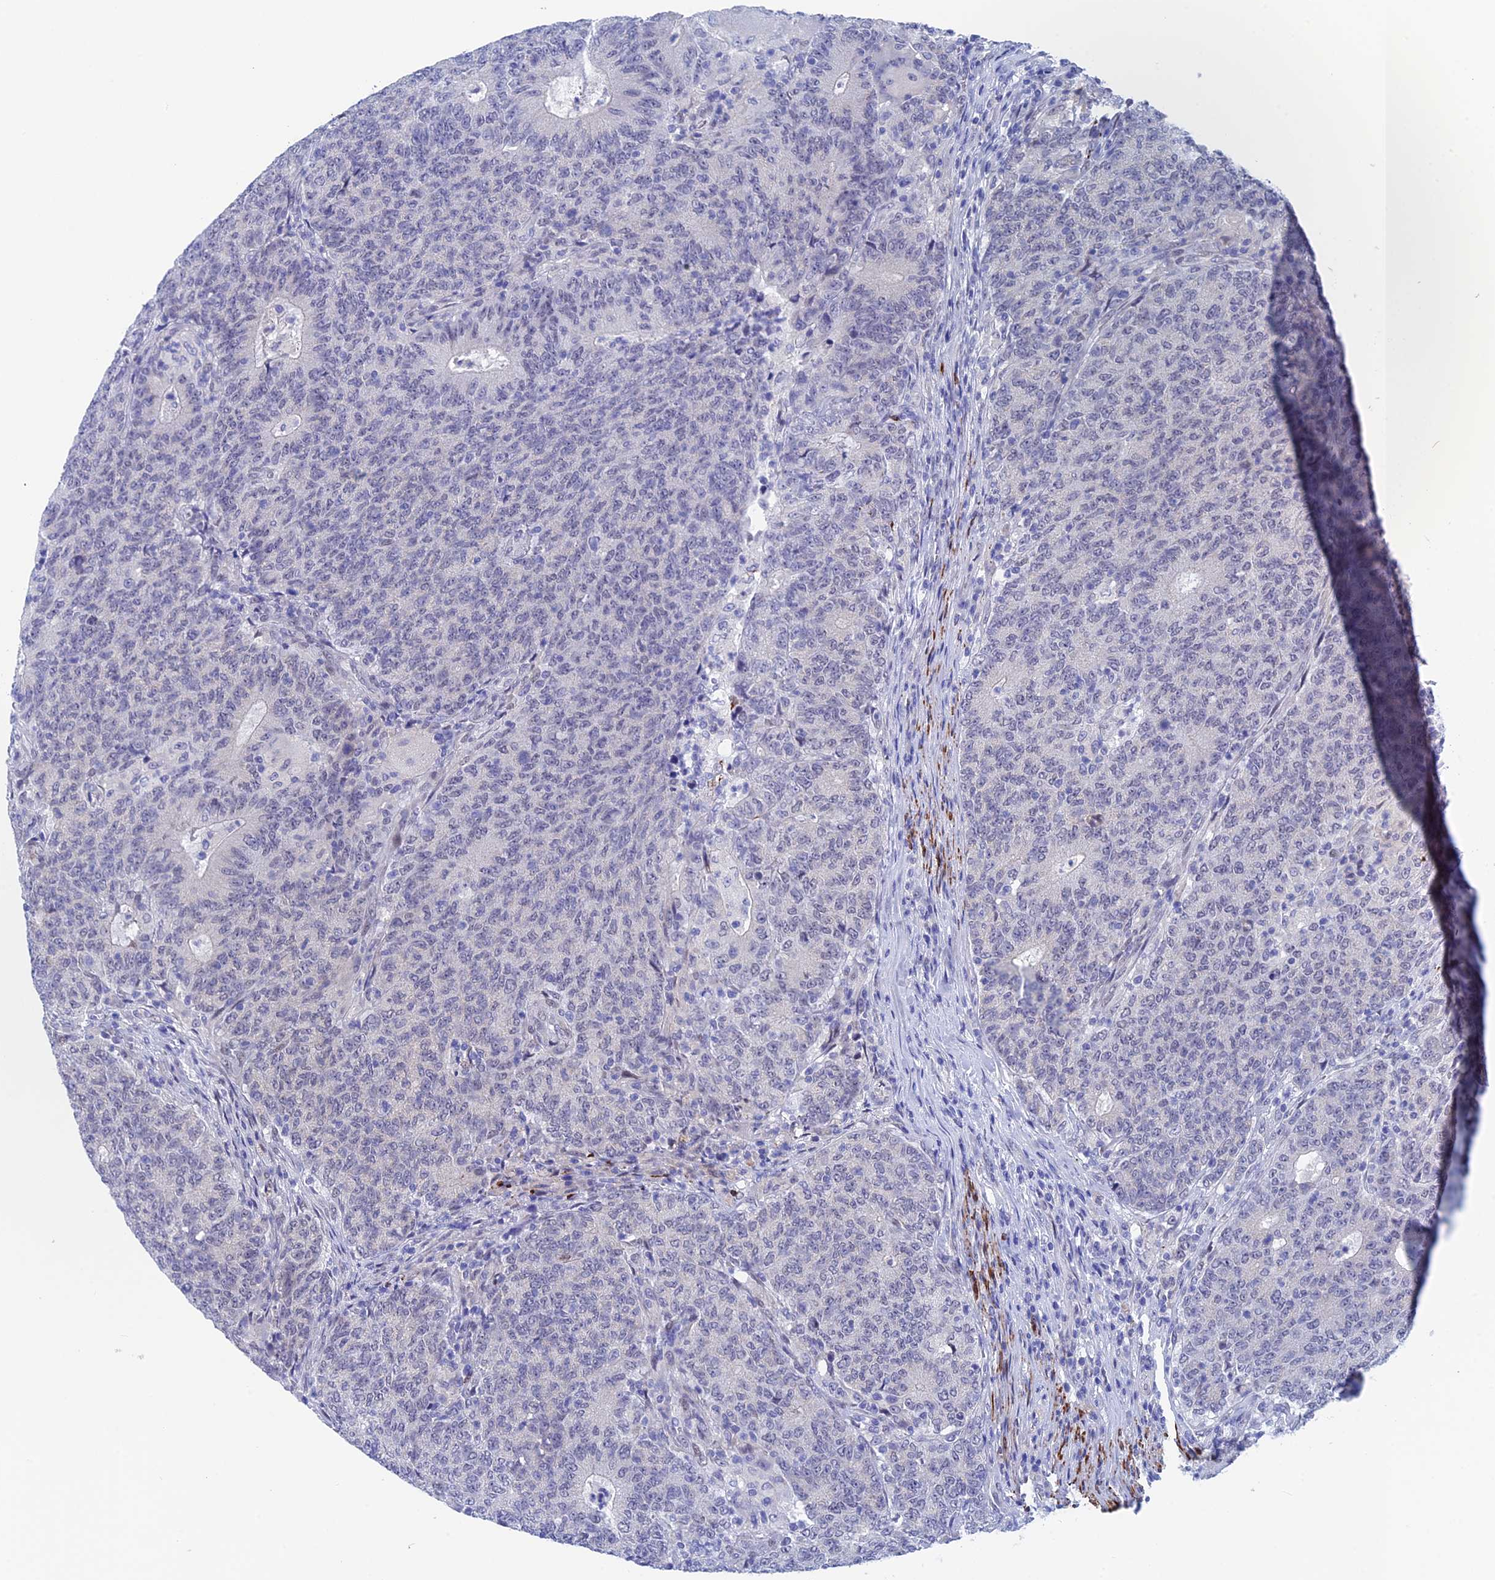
{"staining": {"intensity": "negative", "quantity": "none", "location": "none"}, "tissue": "colorectal cancer", "cell_type": "Tumor cells", "image_type": "cancer", "snomed": [{"axis": "morphology", "description": "Adenocarcinoma, NOS"}, {"axis": "topography", "description": "Colon"}], "caption": "Histopathology image shows no protein staining in tumor cells of adenocarcinoma (colorectal) tissue.", "gene": "WDR83", "patient": {"sex": "female", "age": 75}}